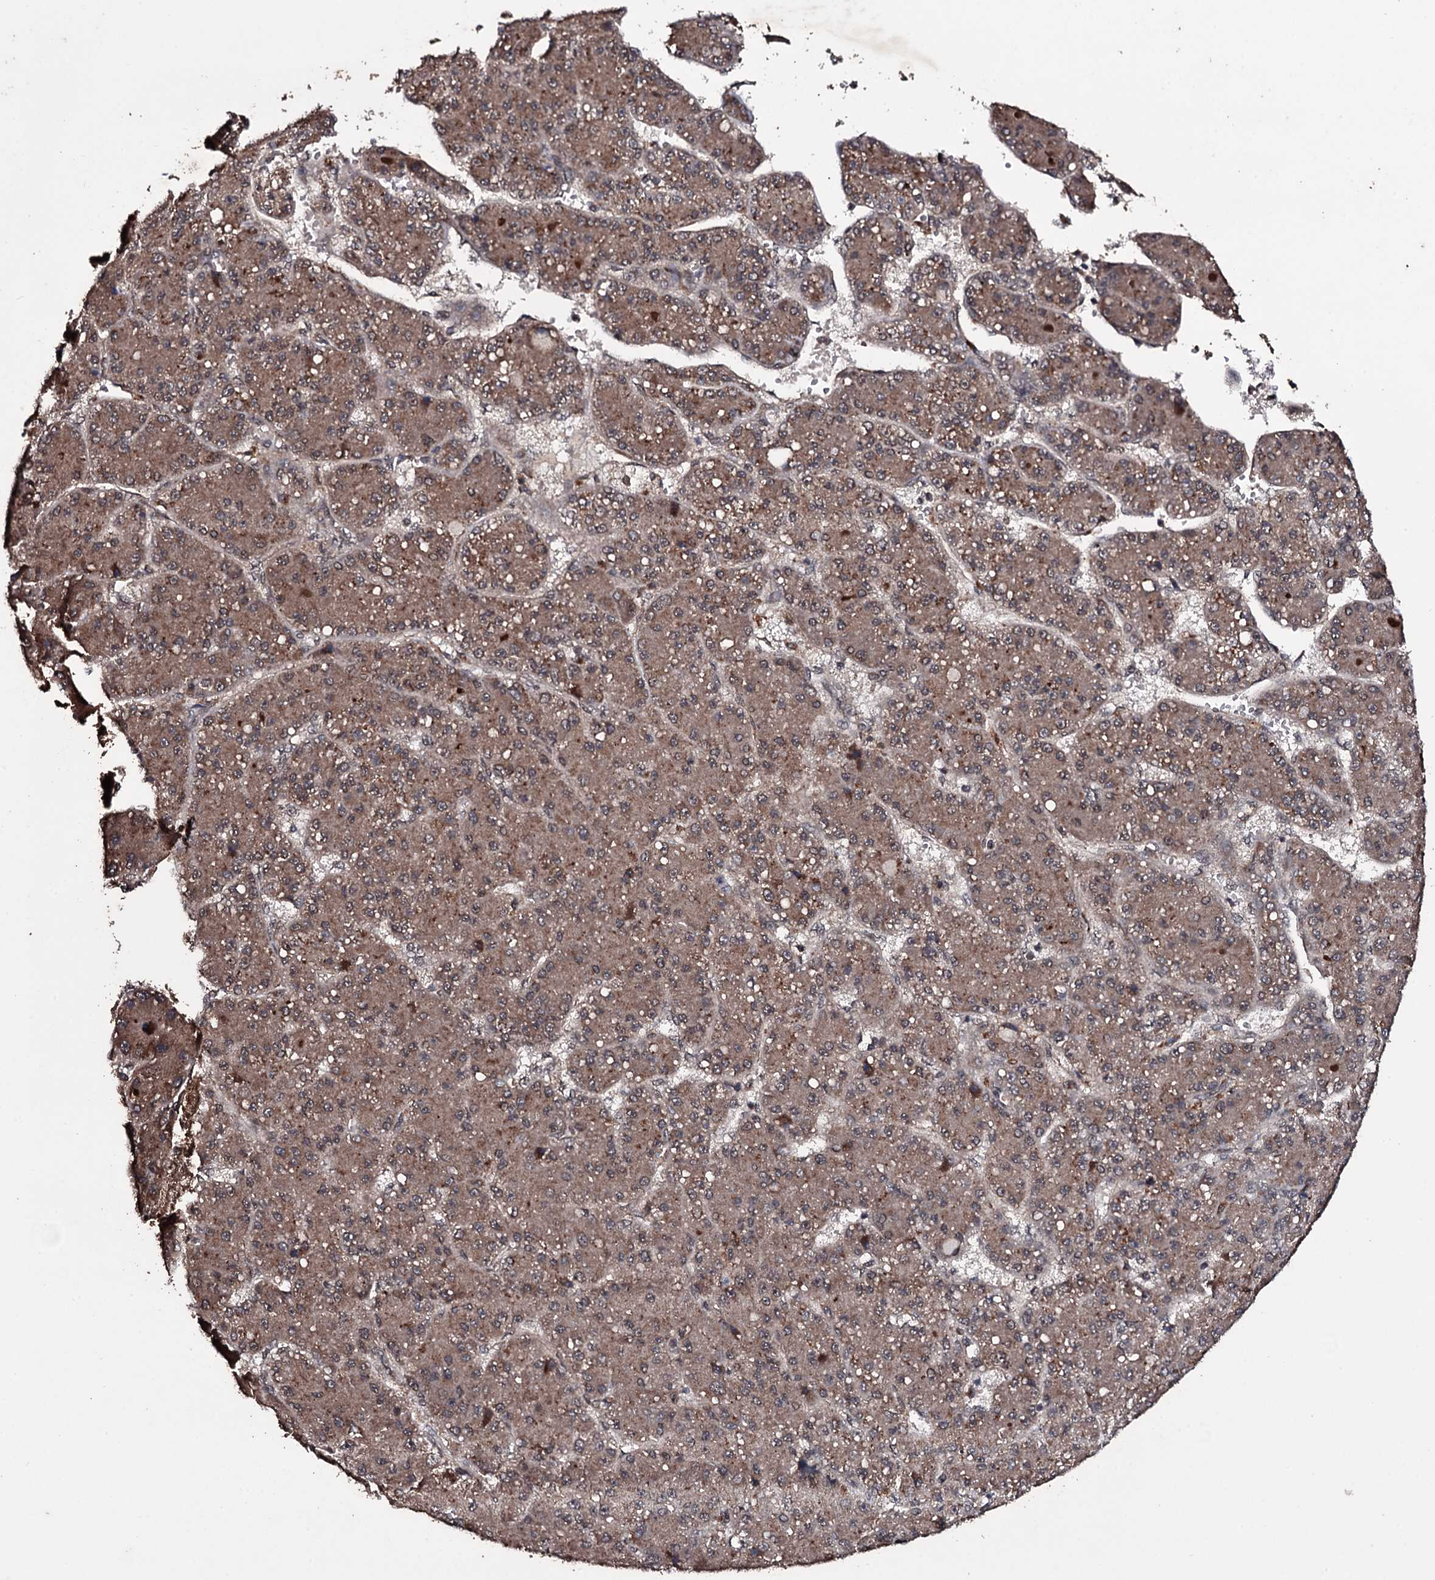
{"staining": {"intensity": "moderate", "quantity": ">75%", "location": "cytoplasmic/membranous"}, "tissue": "liver cancer", "cell_type": "Tumor cells", "image_type": "cancer", "snomed": [{"axis": "morphology", "description": "Carcinoma, Hepatocellular, NOS"}, {"axis": "topography", "description": "Liver"}], "caption": "A micrograph of human hepatocellular carcinoma (liver) stained for a protein reveals moderate cytoplasmic/membranous brown staining in tumor cells. The protein of interest is stained brown, and the nuclei are stained in blue (DAB IHC with brightfield microscopy, high magnification).", "gene": "MRPS31", "patient": {"sex": "male", "age": 67}}